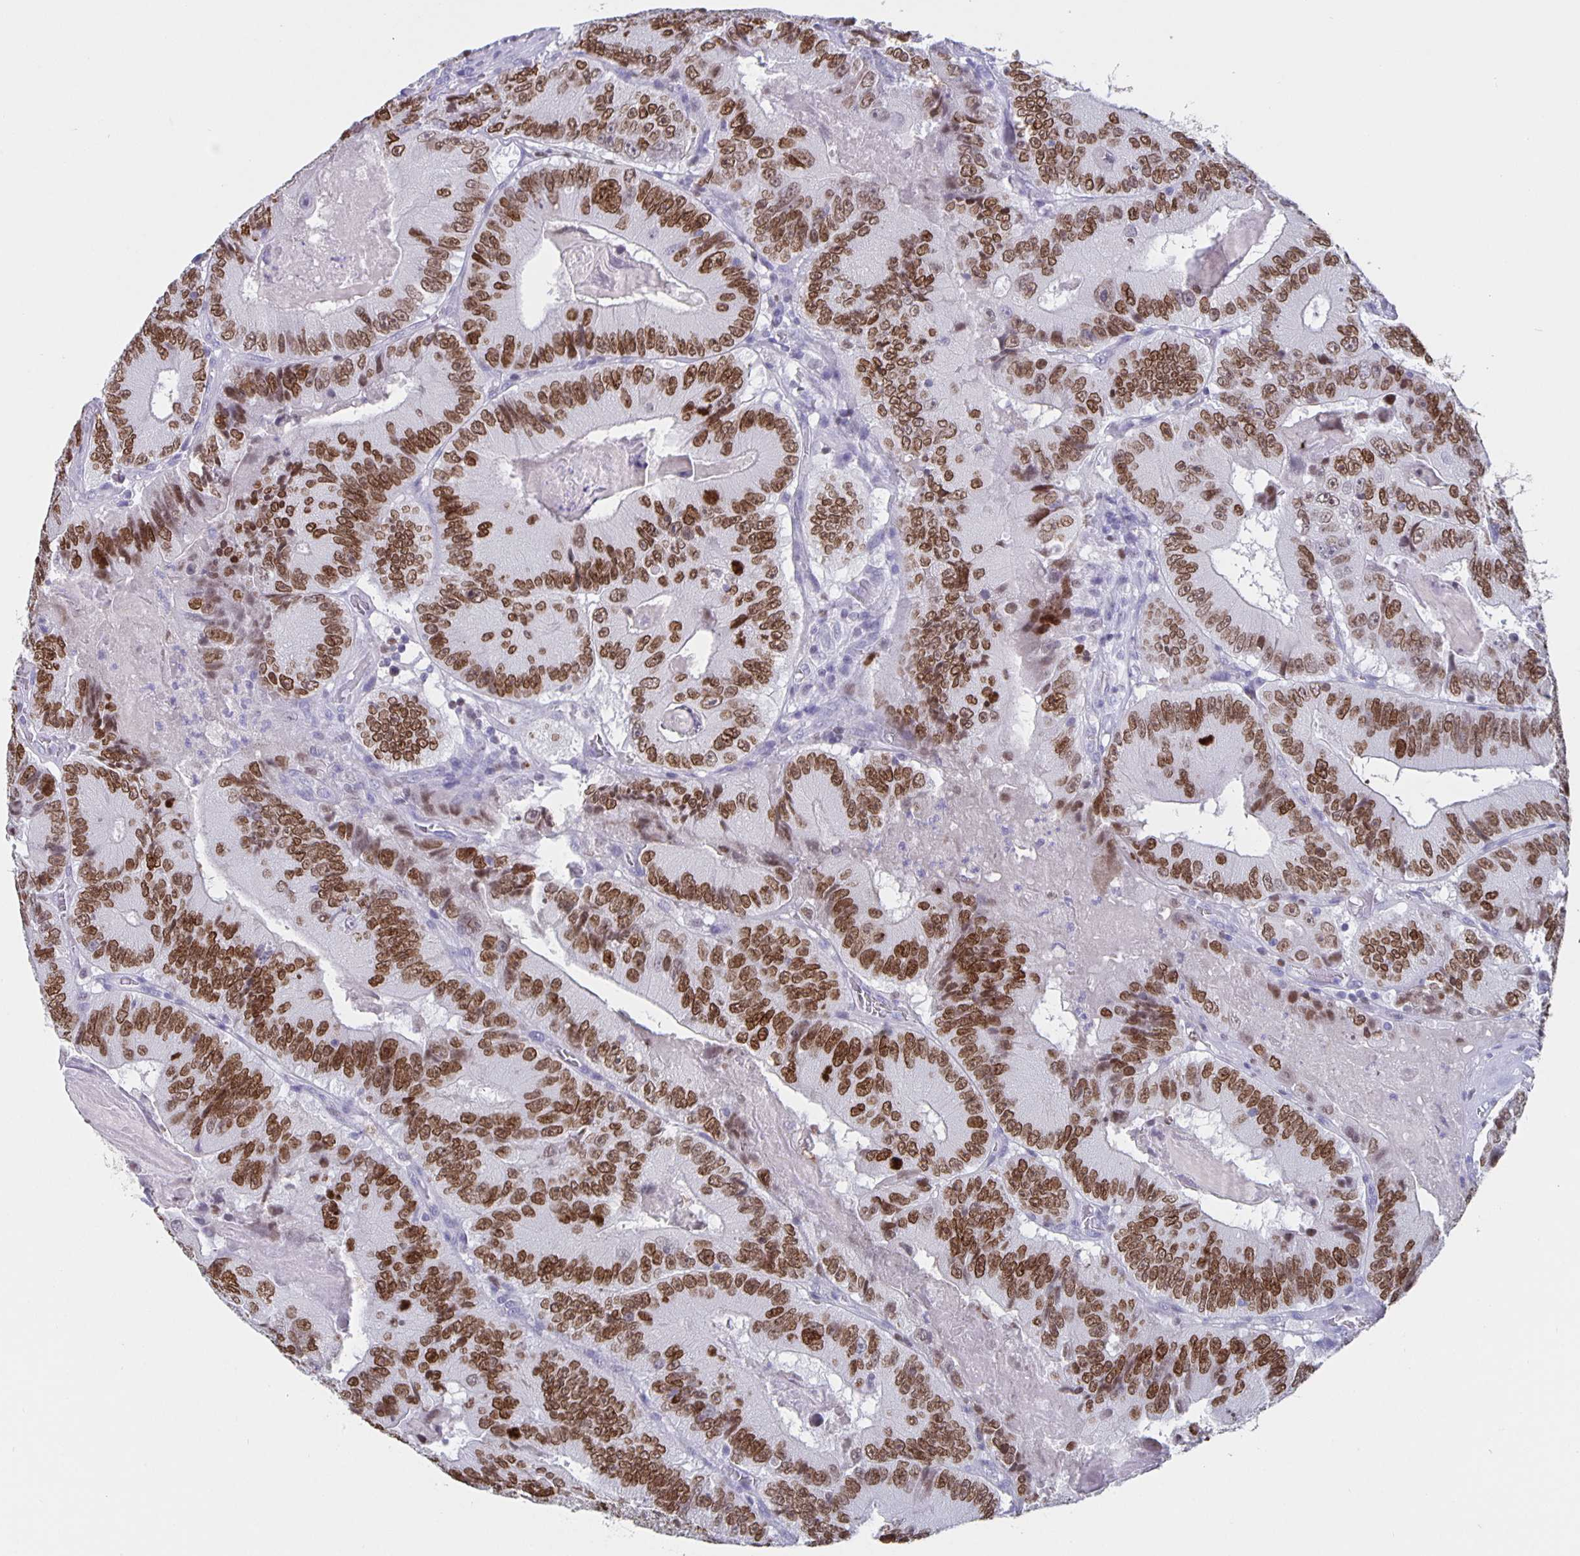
{"staining": {"intensity": "moderate", "quantity": ">75%", "location": "nuclear"}, "tissue": "colorectal cancer", "cell_type": "Tumor cells", "image_type": "cancer", "snomed": [{"axis": "morphology", "description": "Adenocarcinoma, NOS"}, {"axis": "topography", "description": "Colon"}], "caption": "Moderate nuclear protein staining is appreciated in approximately >75% of tumor cells in colorectal adenocarcinoma.", "gene": "SATB2", "patient": {"sex": "female", "age": 86}}